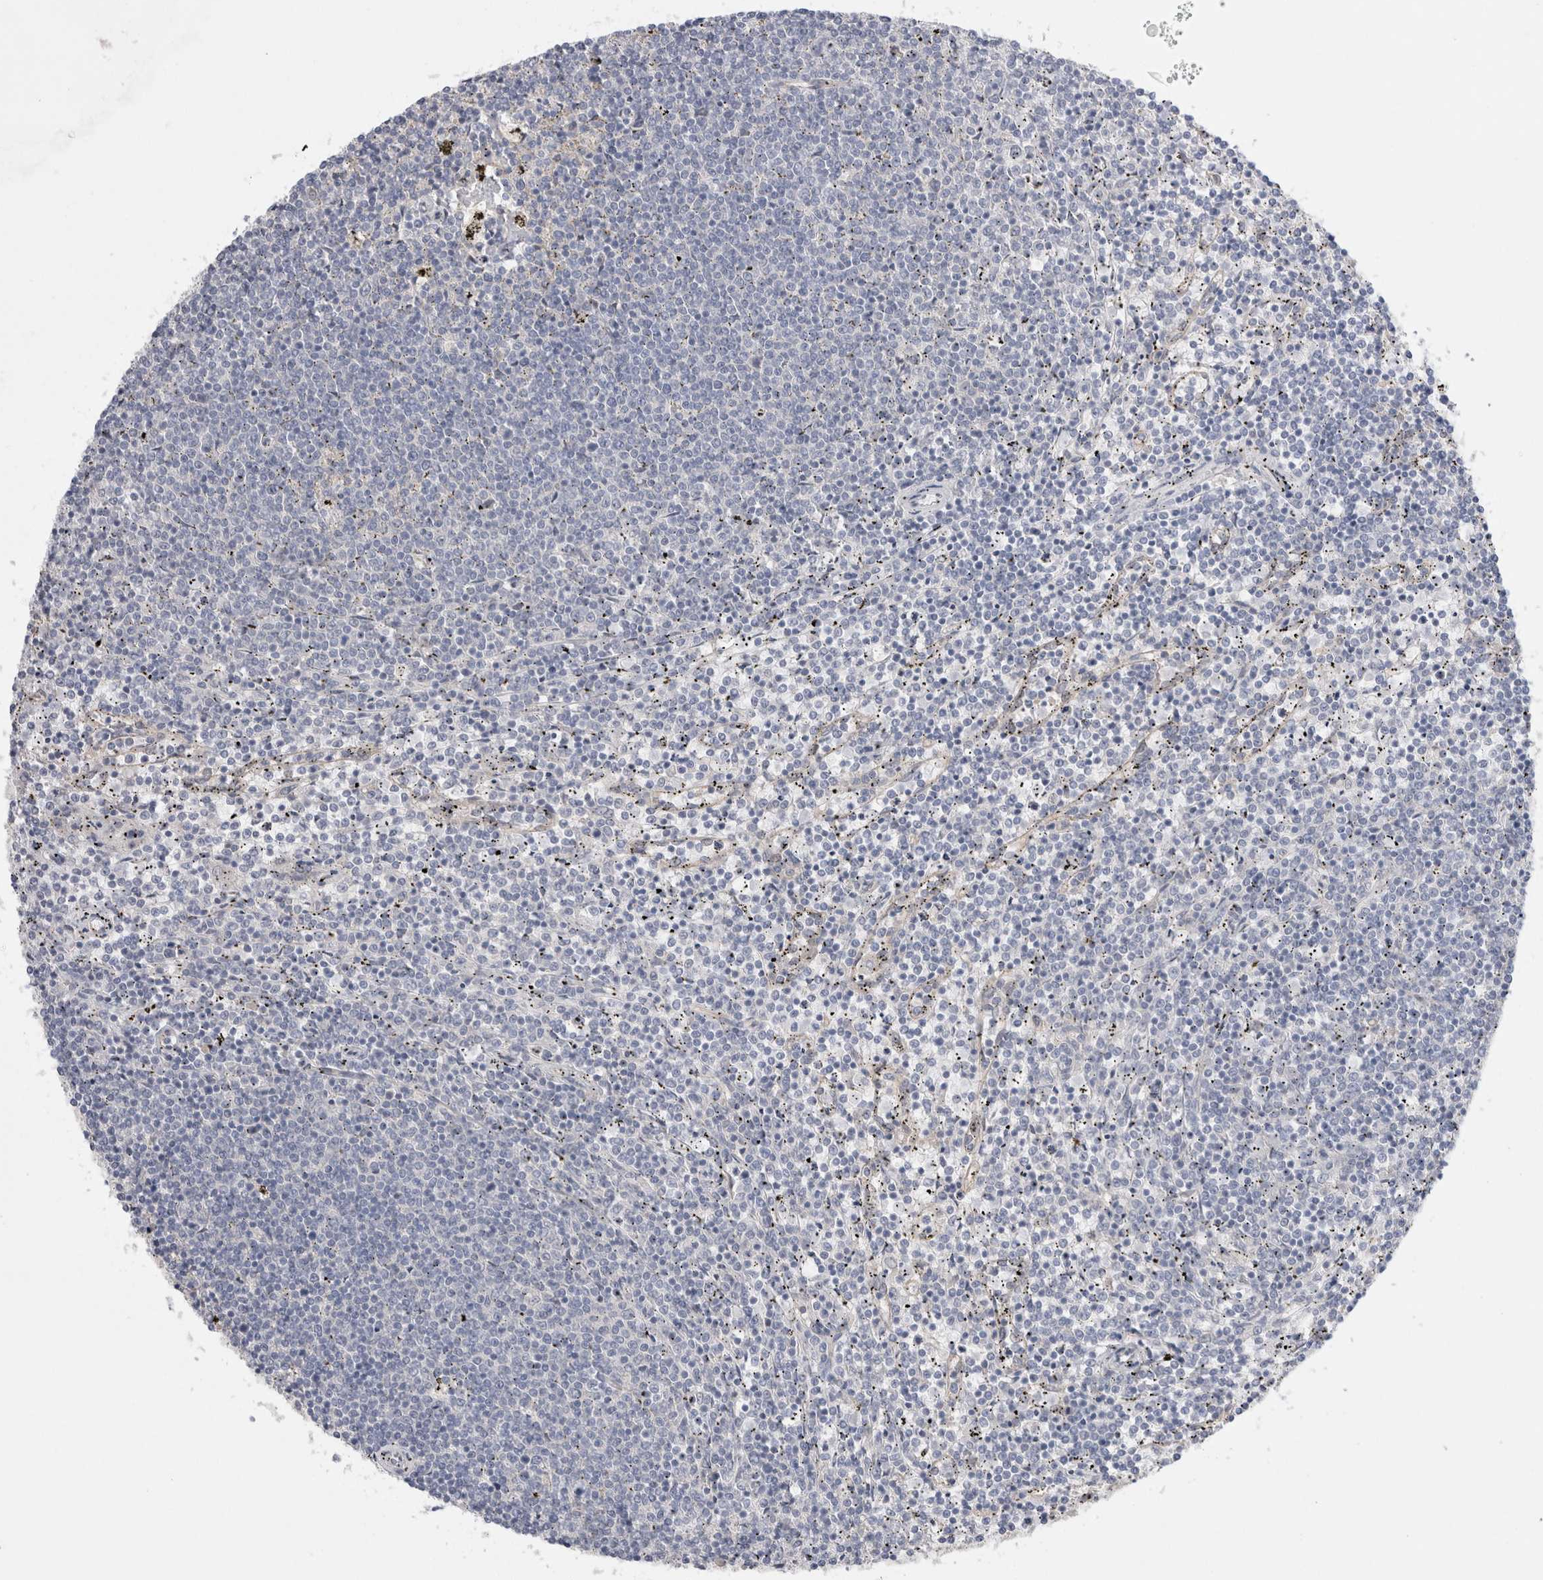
{"staining": {"intensity": "negative", "quantity": "none", "location": "none"}, "tissue": "lymphoma", "cell_type": "Tumor cells", "image_type": "cancer", "snomed": [{"axis": "morphology", "description": "Malignant lymphoma, non-Hodgkin's type, Low grade"}, {"axis": "topography", "description": "Spleen"}], "caption": "Human low-grade malignant lymphoma, non-Hodgkin's type stained for a protein using immunohistochemistry (IHC) shows no expression in tumor cells.", "gene": "WIPF2", "patient": {"sex": "female", "age": 50}}